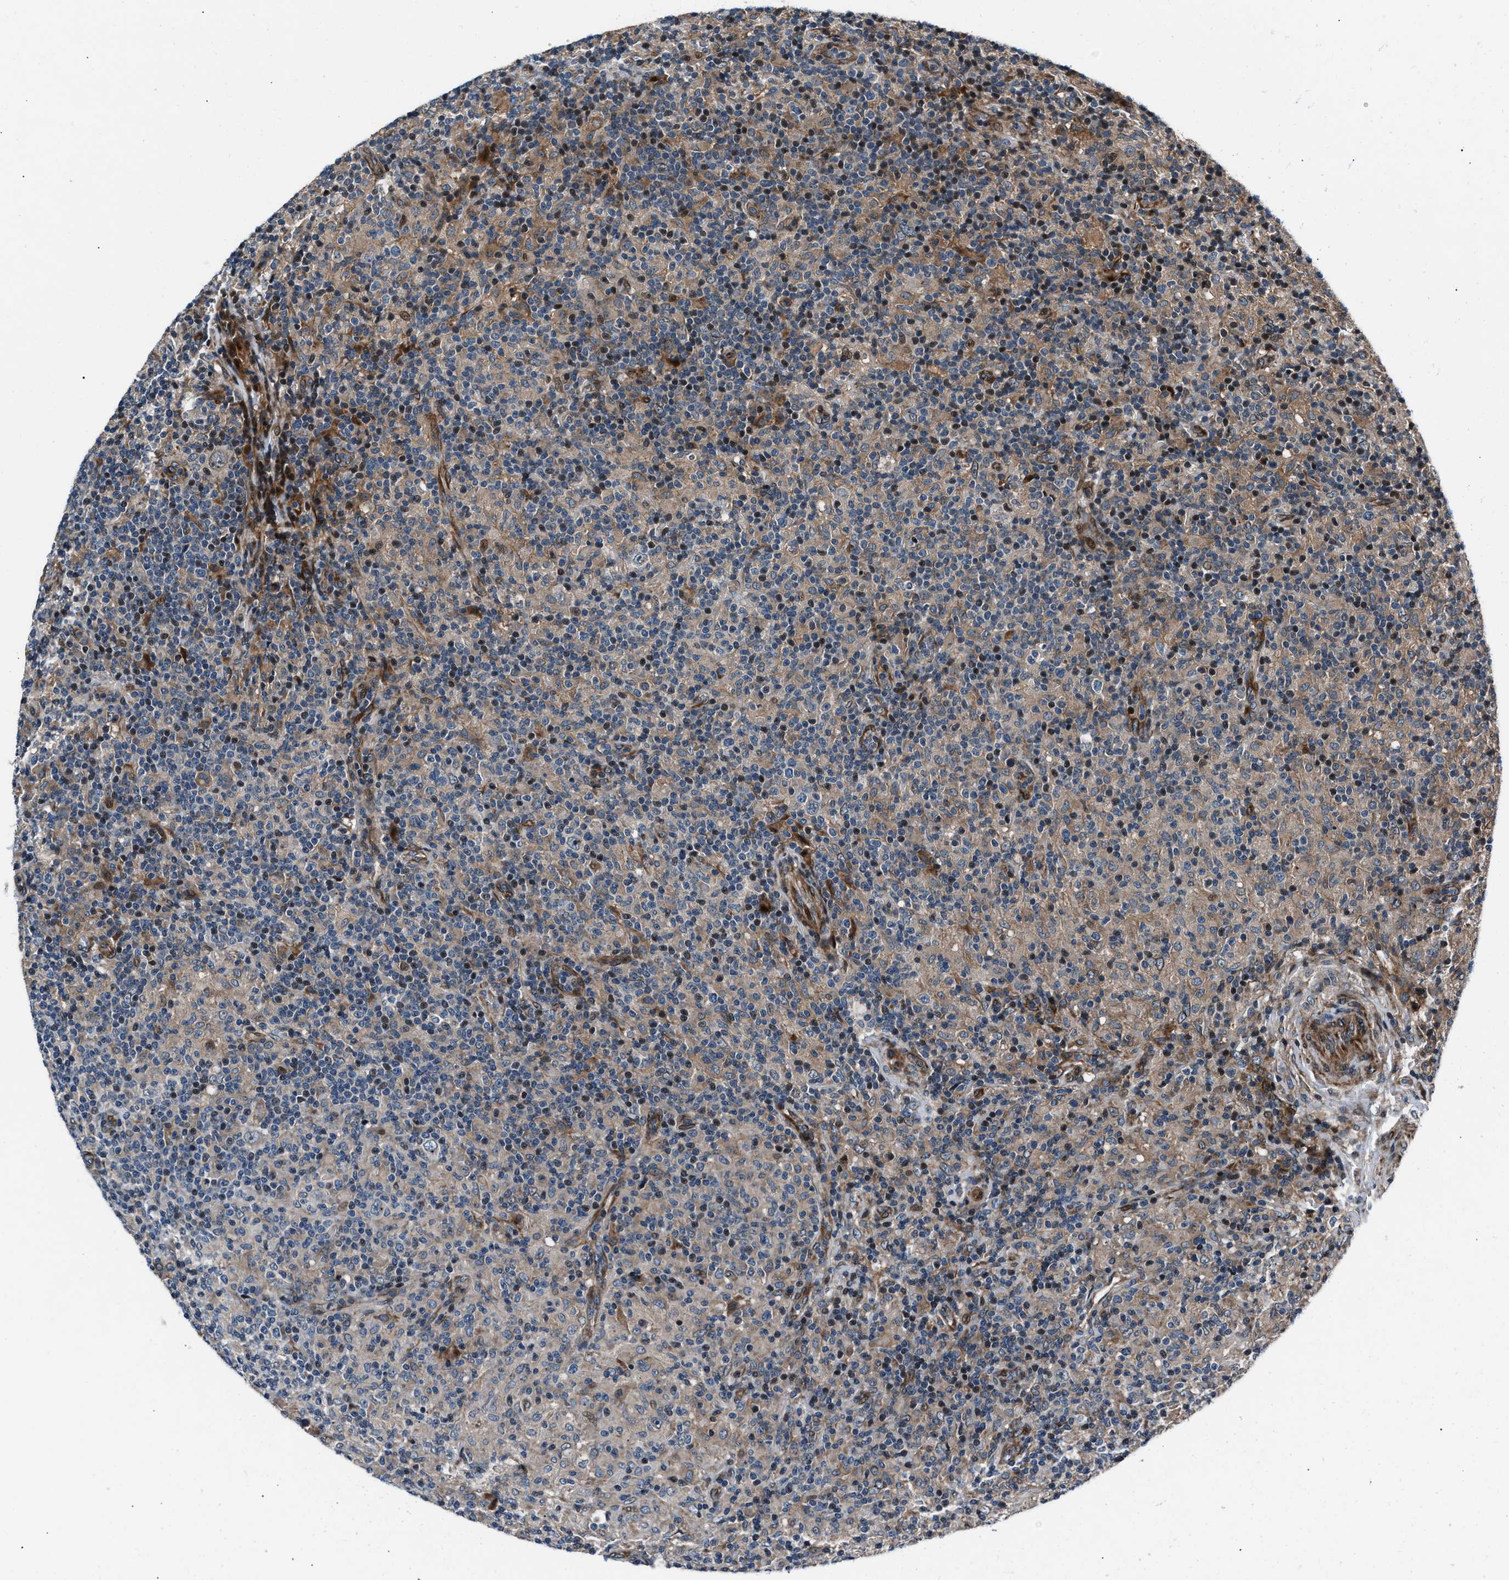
{"staining": {"intensity": "moderate", "quantity": "<25%", "location": "cytoplasmic/membranous"}, "tissue": "lymphoma", "cell_type": "Tumor cells", "image_type": "cancer", "snomed": [{"axis": "morphology", "description": "Hodgkin's disease, NOS"}, {"axis": "topography", "description": "Lymph node"}], "caption": "IHC of human lymphoma demonstrates low levels of moderate cytoplasmic/membranous expression in approximately <25% of tumor cells.", "gene": "DYNC2I1", "patient": {"sex": "male", "age": 70}}